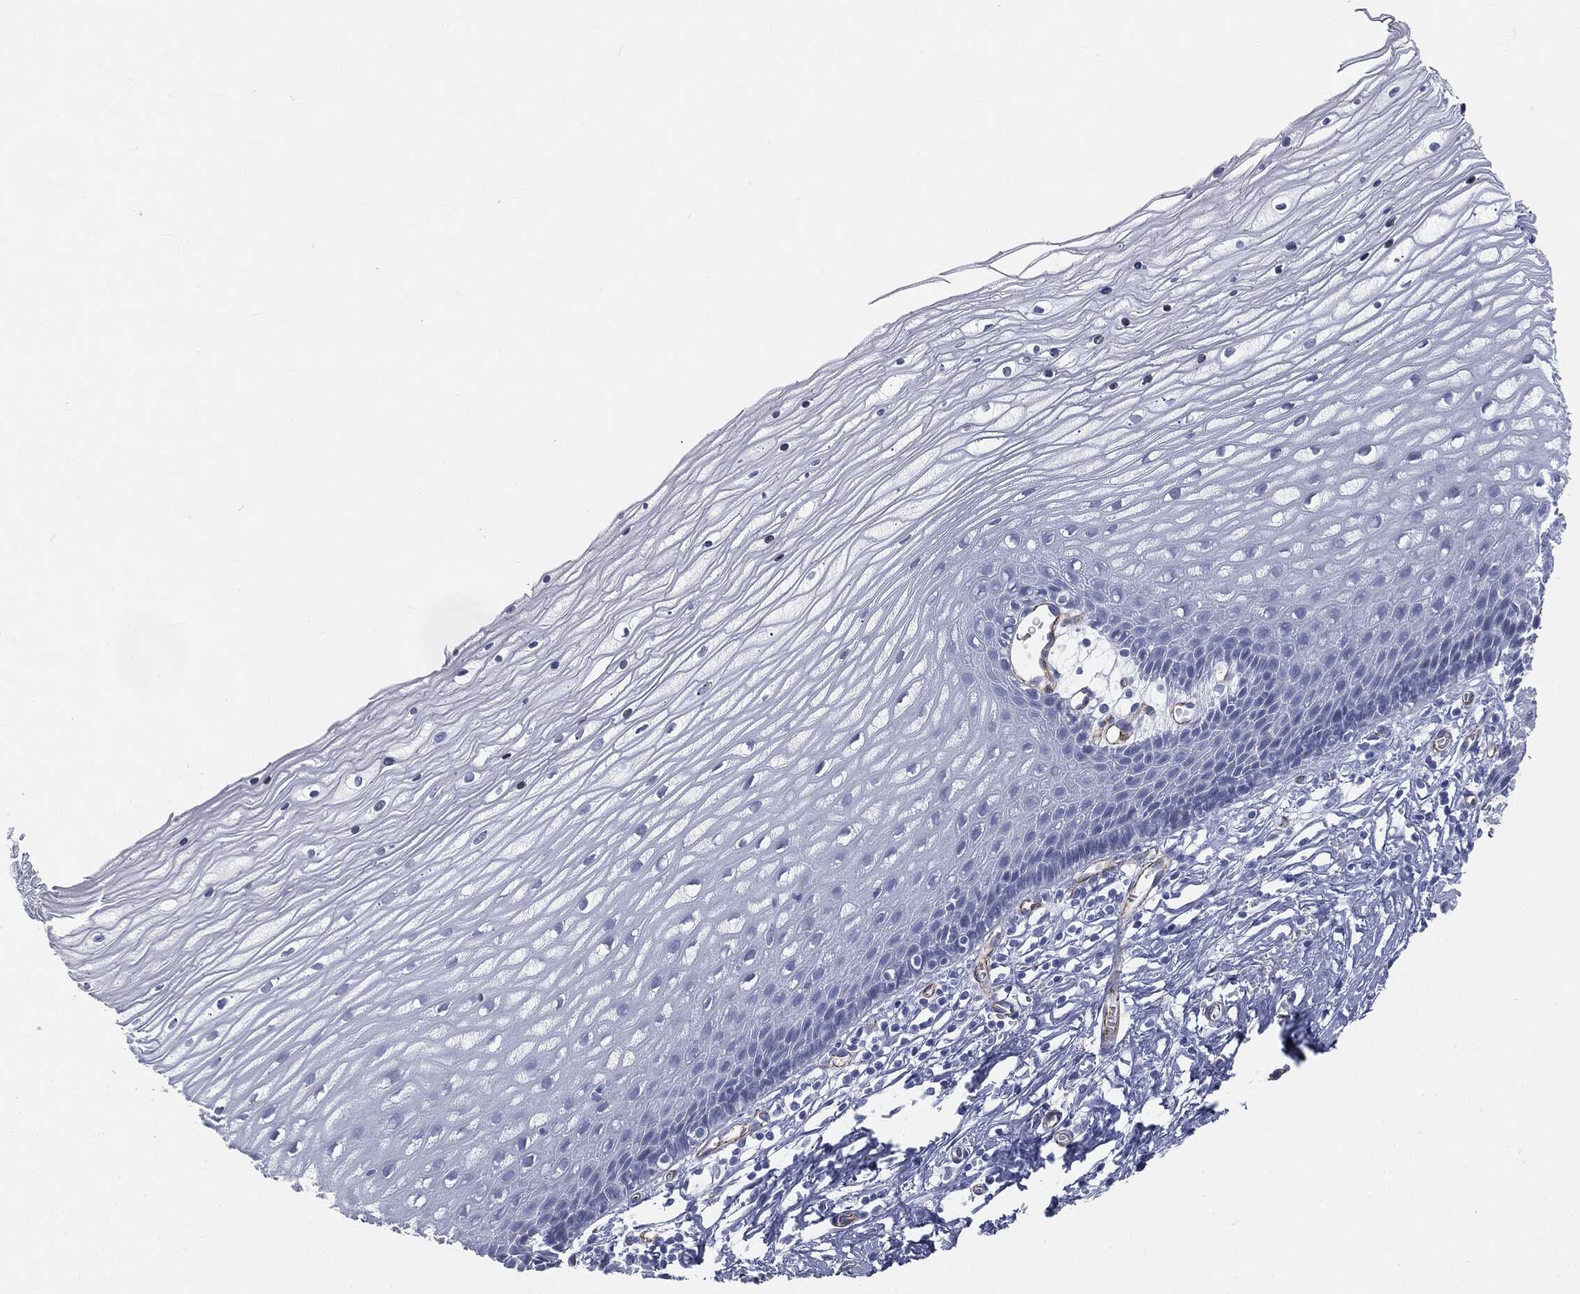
{"staining": {"intensity": "strong", "quantity": ">75%", "location": "cytoplasmic/membranous"}, "tissue": "cervix", "cell_type": "Glandular cells", "image_type": "normal", "snomed": [{"axis": "morphology", "description": "Normal tissue, NOS"}, {"axis": "topography", "description": "Cervix"}], "caption": "A brown stain shows strong cytoplasmic/membranous positivity of a protein in glandular cells of unremarkable human cervix. The staining is performed using DAB brown chromogen to label protein expression. The nuclei are counter-stained blue using hematoxylin.", "gene": "MUC5AC", "patient": {"sex": "female", "age": 35}}